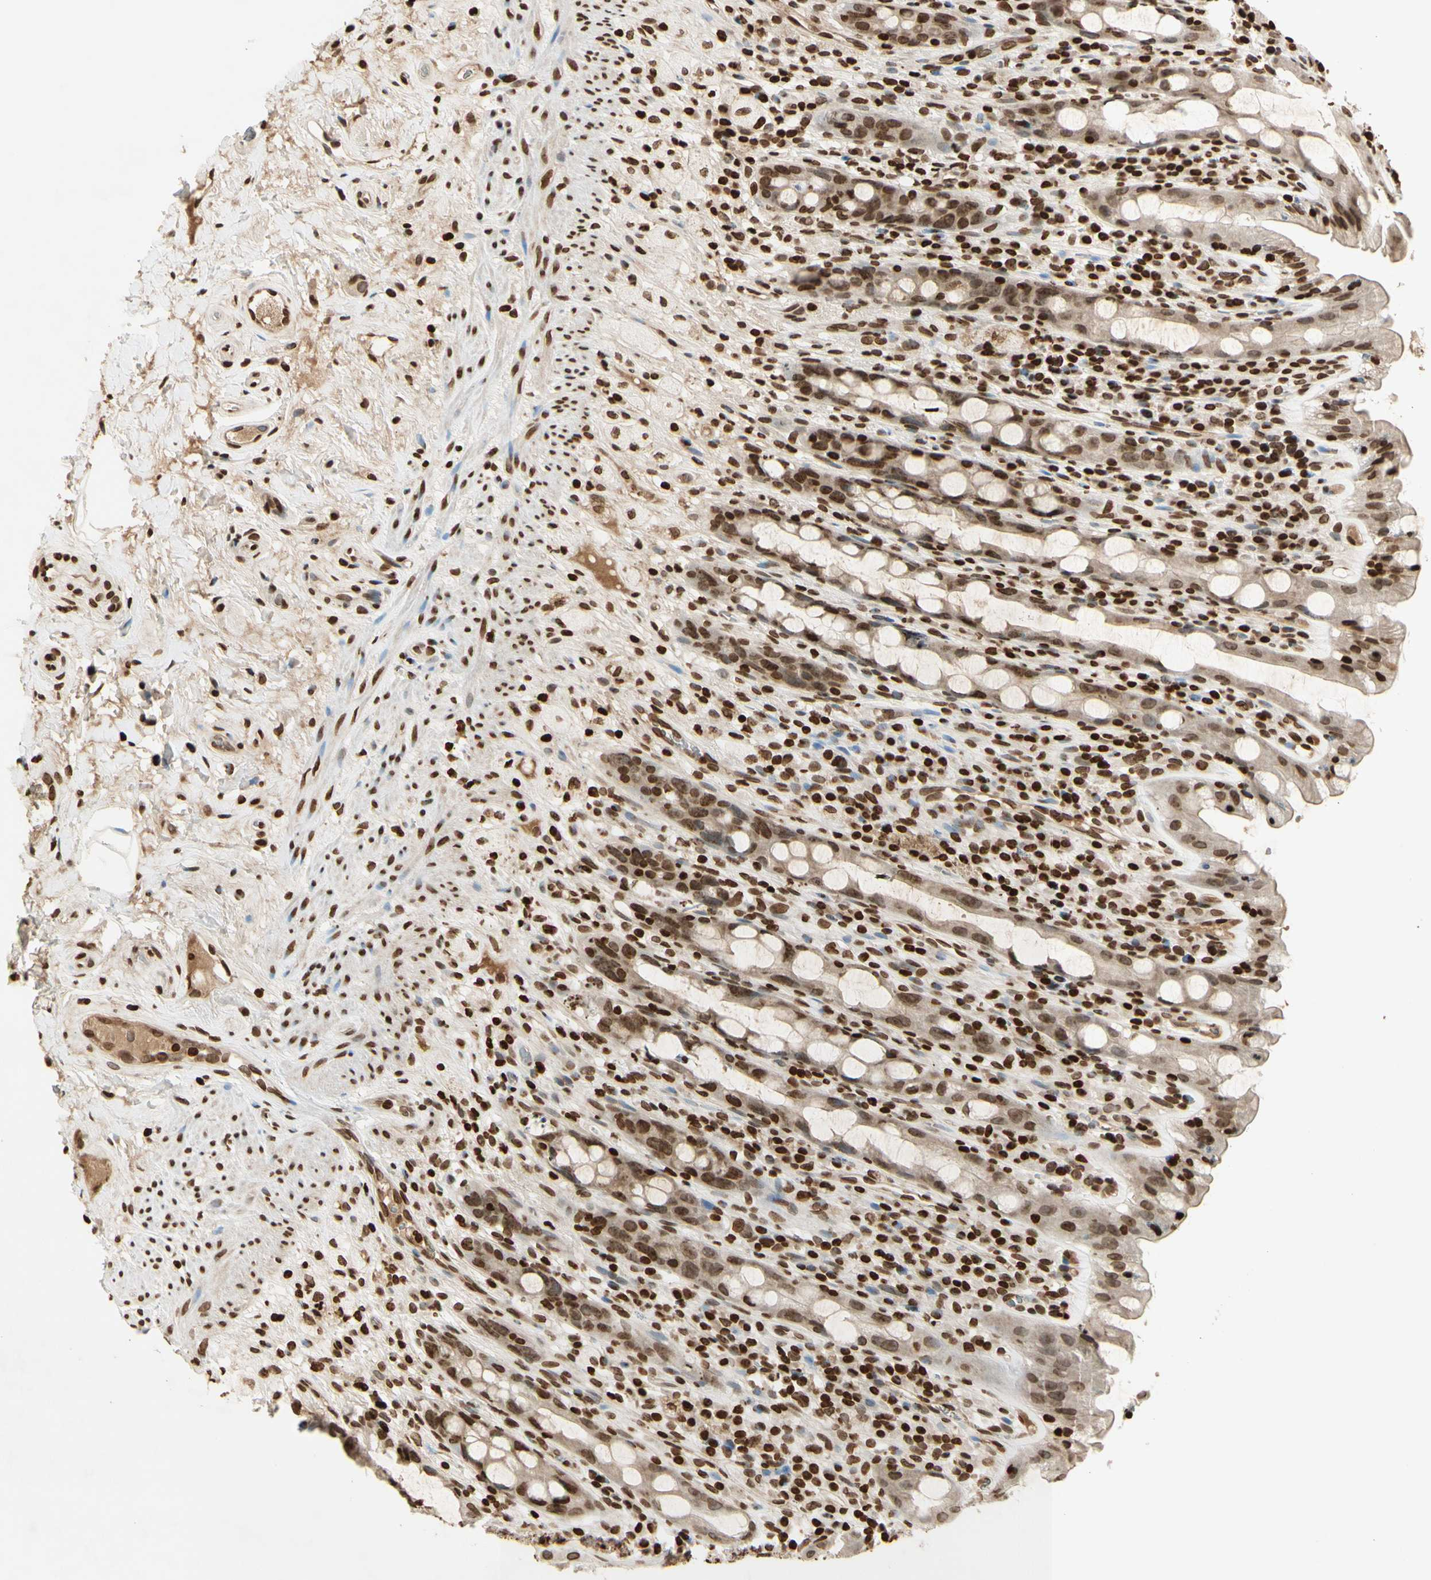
{"staining": {"intensity": "strong", "quantity": ">75%", "location": "nuclear"}, "tissue": "rectum", "cell_type": "Glandular cells", "image_type": "normal", "snomed": [{"axis": "morphology", "description": "Normal tissue, NOS"}, {"axis": "topography", "description": "Rectum"}], "caption": "Approximately >75% of glandular cells in normal rectum reveal strong nuclear protein staining as visualized by brown immunohistochemical staining.", "gene": "RORA", "patient": {"sex": "male", "age": 44}}